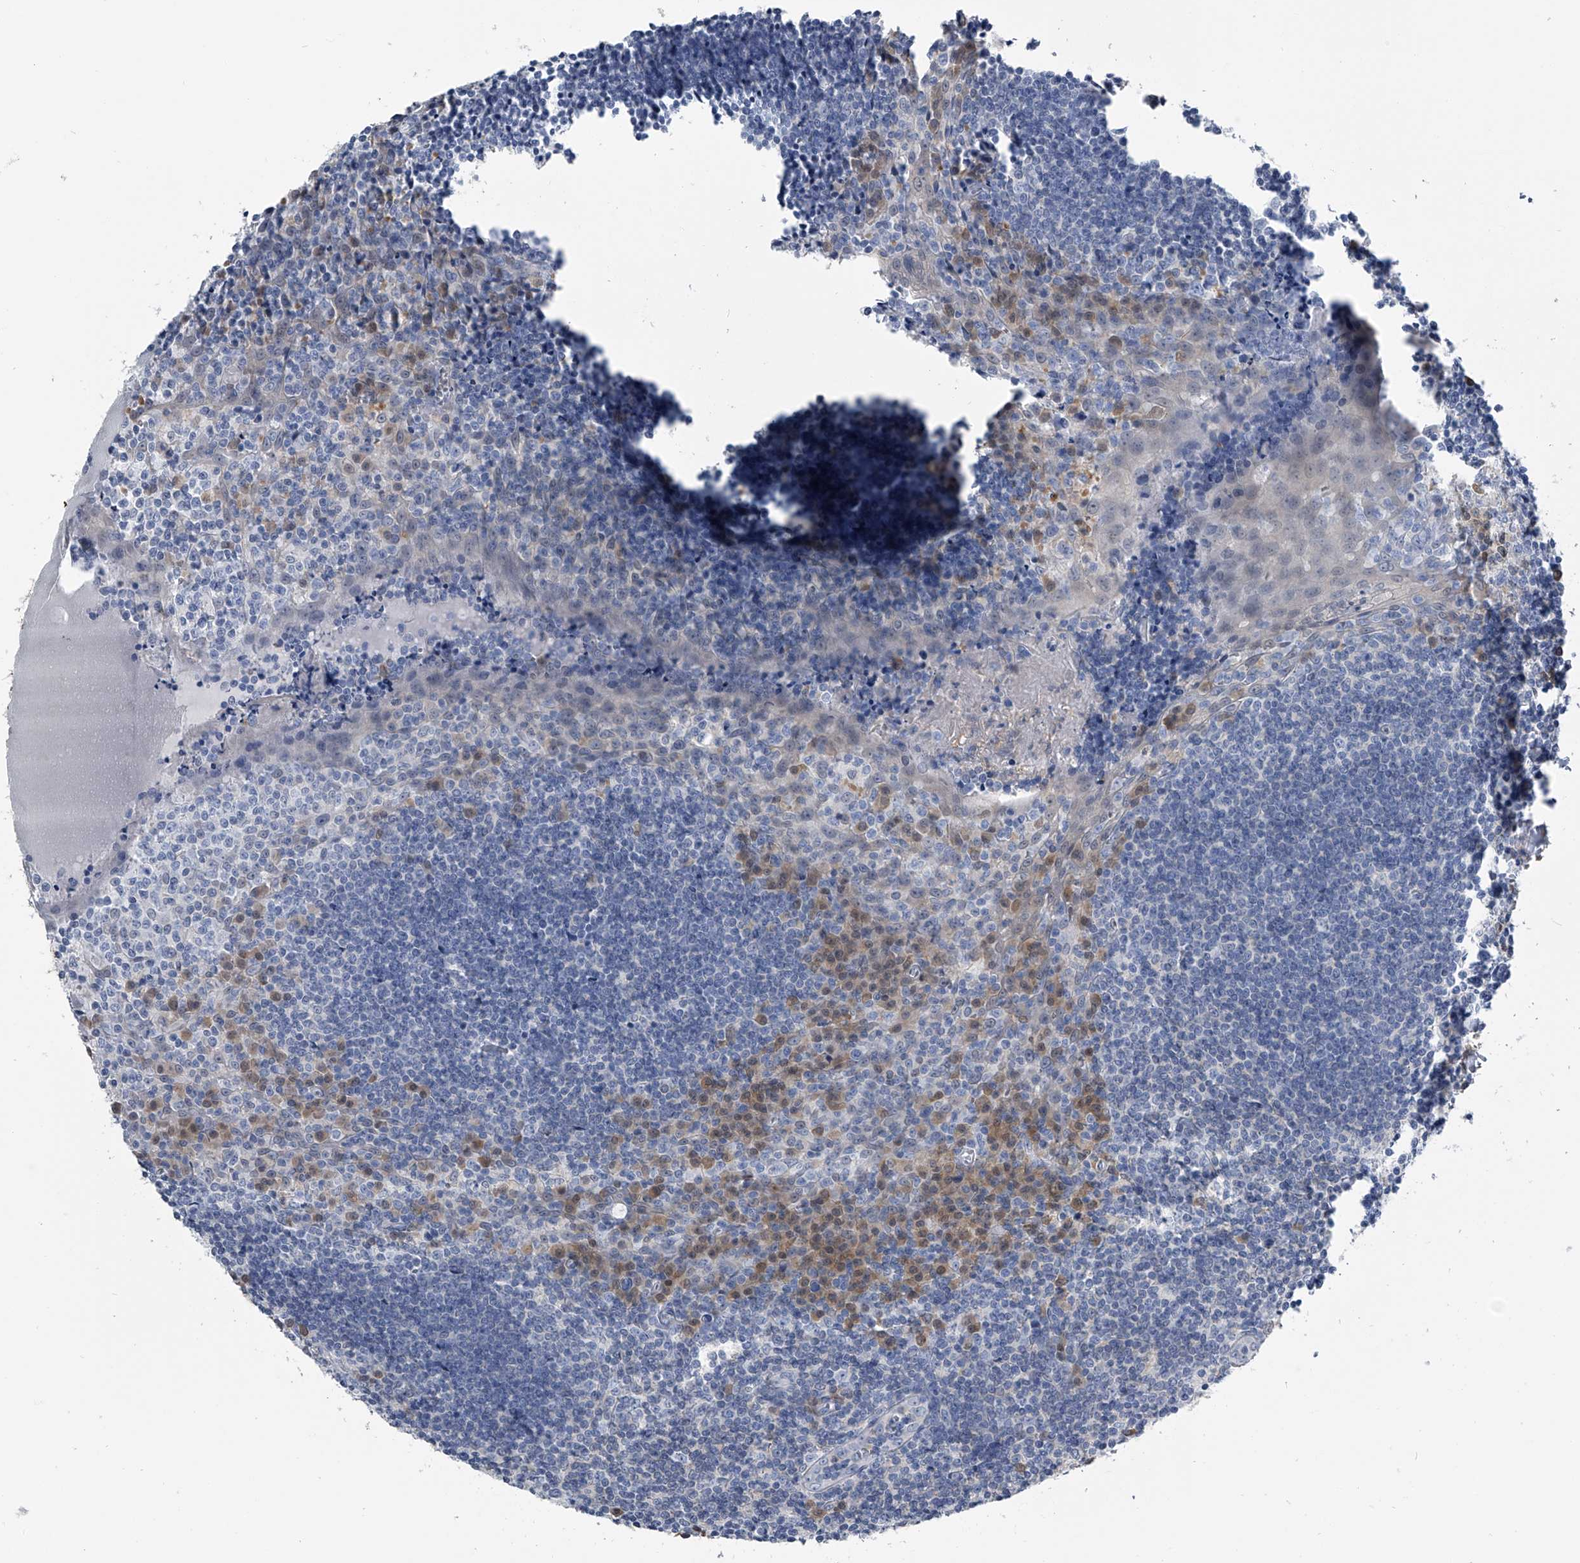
{"staining": {"intensity": "negative", "quantity": "none", "location": "none"}, "tissue": "tonsil", "cell_type": "Germinal center cells", "image_type": "normal", "snomed": [{"axis": "morphology", "description": "Normal tissue, NOS"}, {"axis": "topography", "description": "Tonsil"}], "caption": "Micrograph shows no protein staining in germinal center cells of unremarkable tonsil.", "gene": "PDXK", "patient": {"sex": "male", "age": 27}}